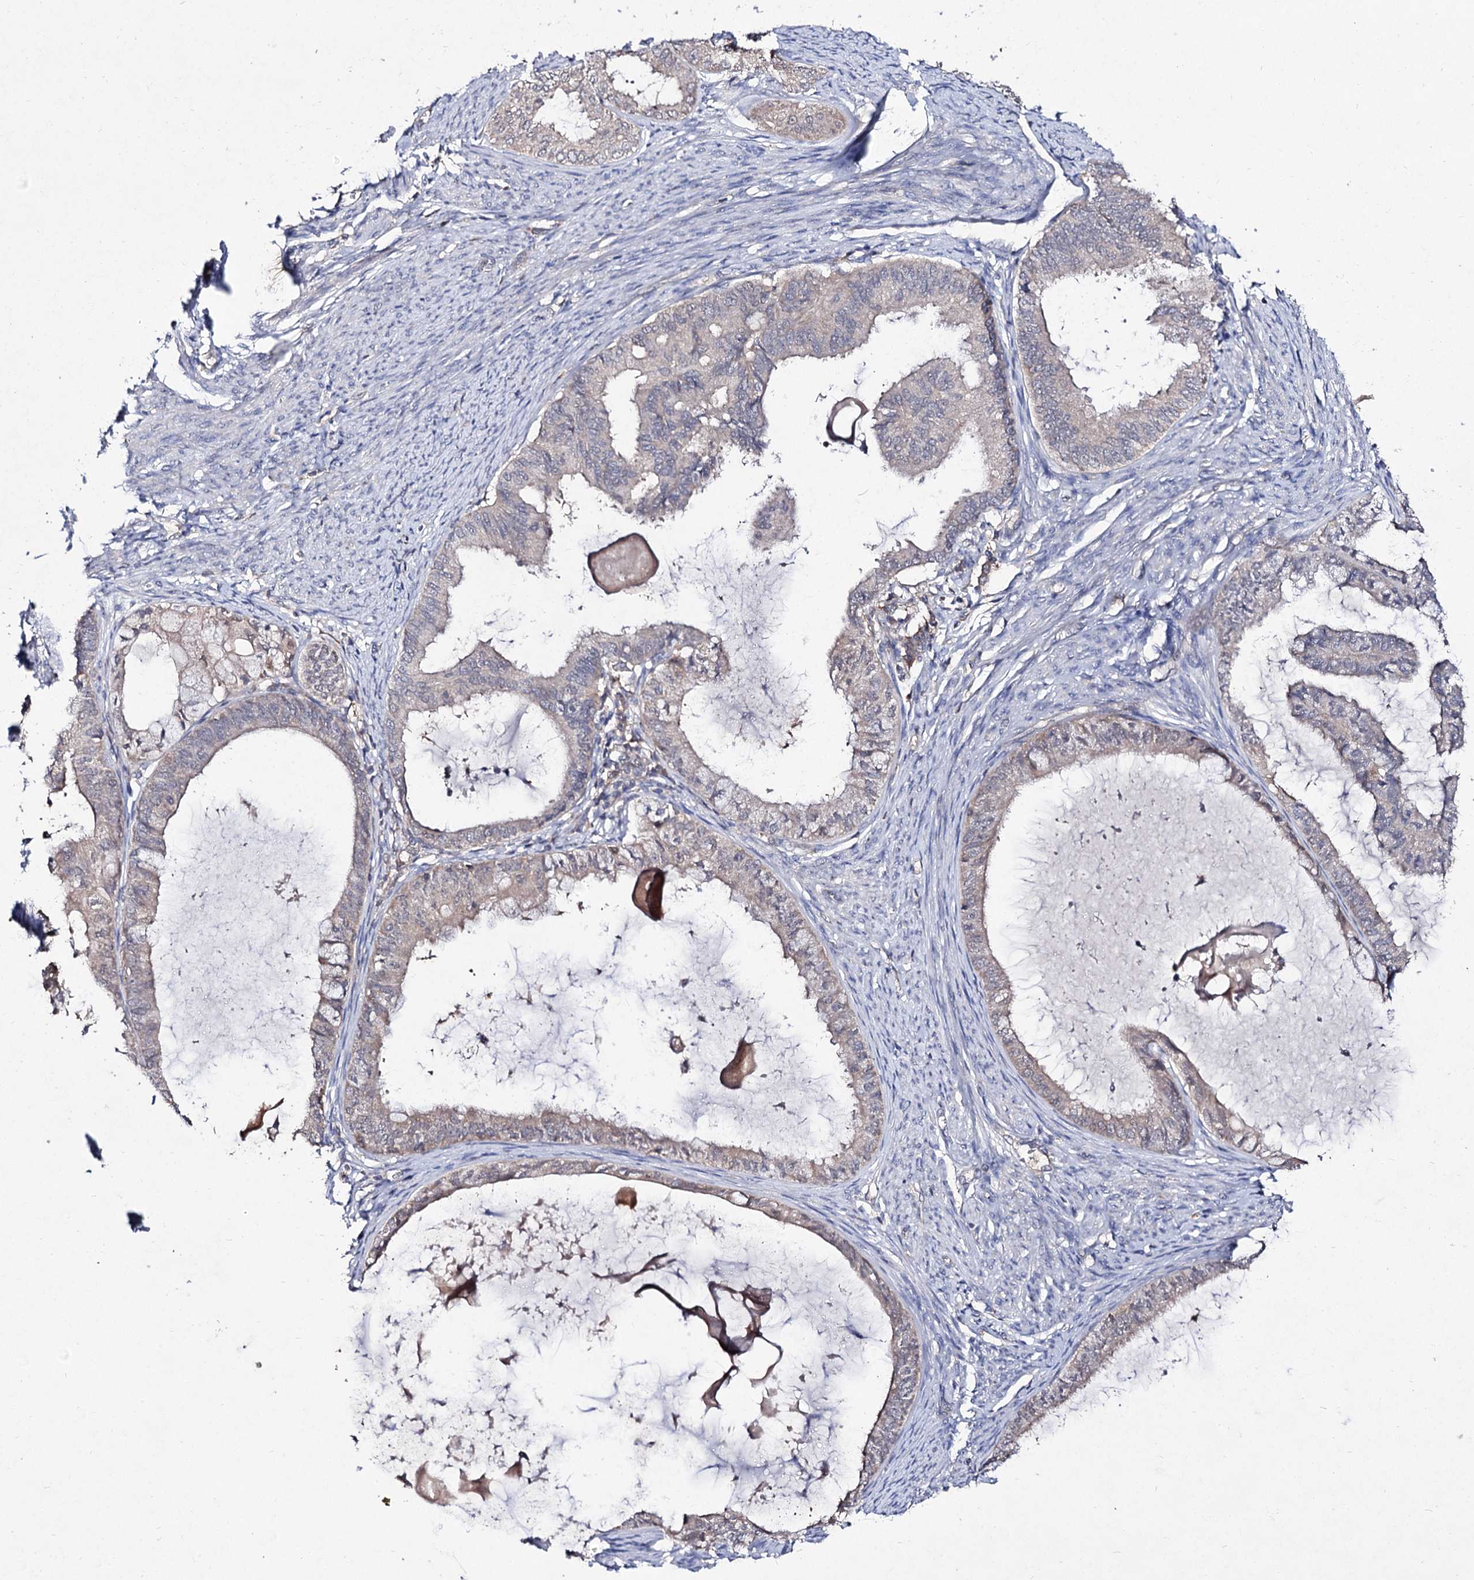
{"staining": {"intensity": "negative", "quantity": "none", "location": "none"}, "tissue": "endometrial cancer", "cell_type": "Tumor cells", "image_type": "cancer", "snomed": [{"axis": "morphology", "description": "Adenocarcinoma, NOS"}, {"axis": "topography", "description": "Endometrium"}], "caption": "Tumor cells are negative for protein expression in human endometrial cancer (adenocarcinoma).", "gene": "ACTR6", "patient": {"sex": "female", "age": 86}}